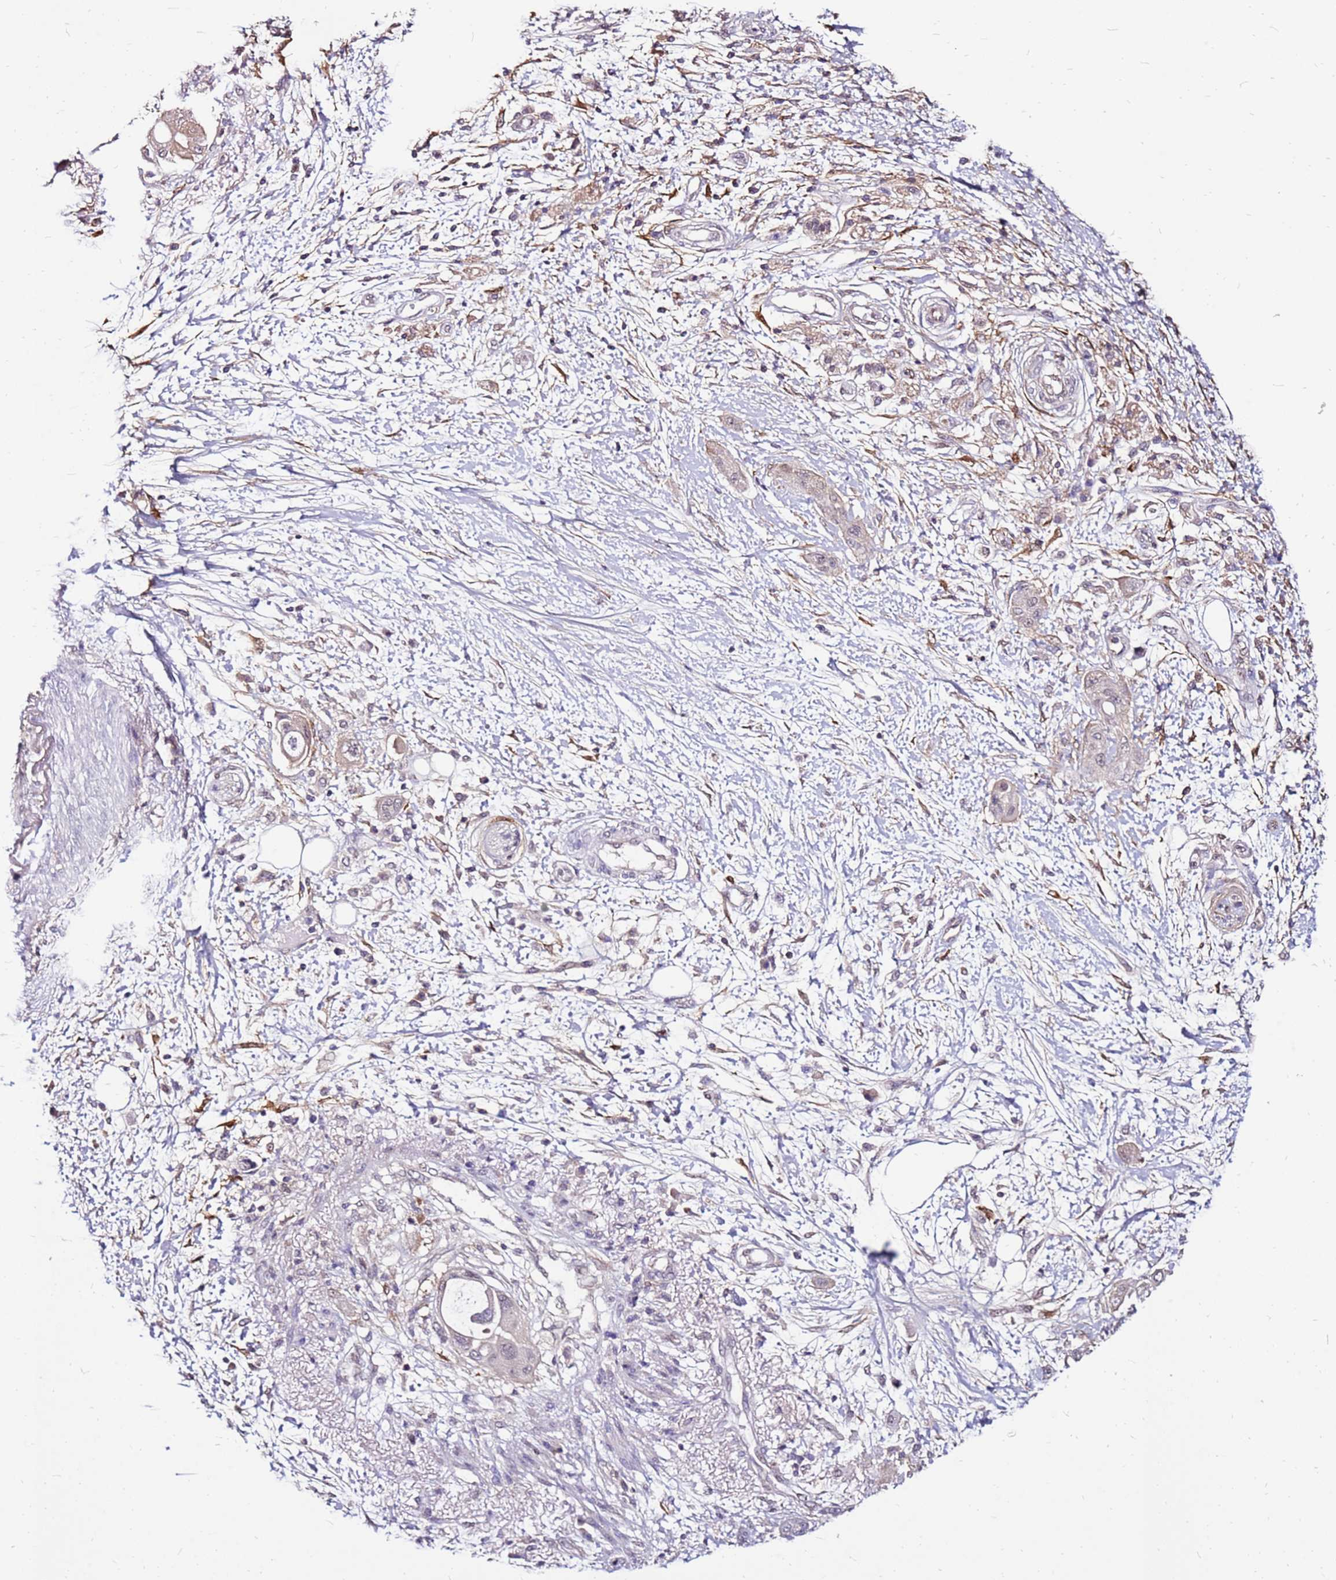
{"staining": {"intensity": "weak", "quantity": "<25%", "location": "cytoplasmic/membranous"}, "tissue": "pancreatic cancer", "cell_type": "Tumor cells", "image_type": "cancer", "snomed": [{"axis": "morphology", "description": "Adenocarcinoma, NOS"}, {"axis": "topography", "description": "Pancreas"}], "caption": "IHC of adenocarcinoma (pancreatic) demonstrates no expression in tumor cells.", "gene": "ALDH1A3", "patient": {"sex": "male", "age": 68}}